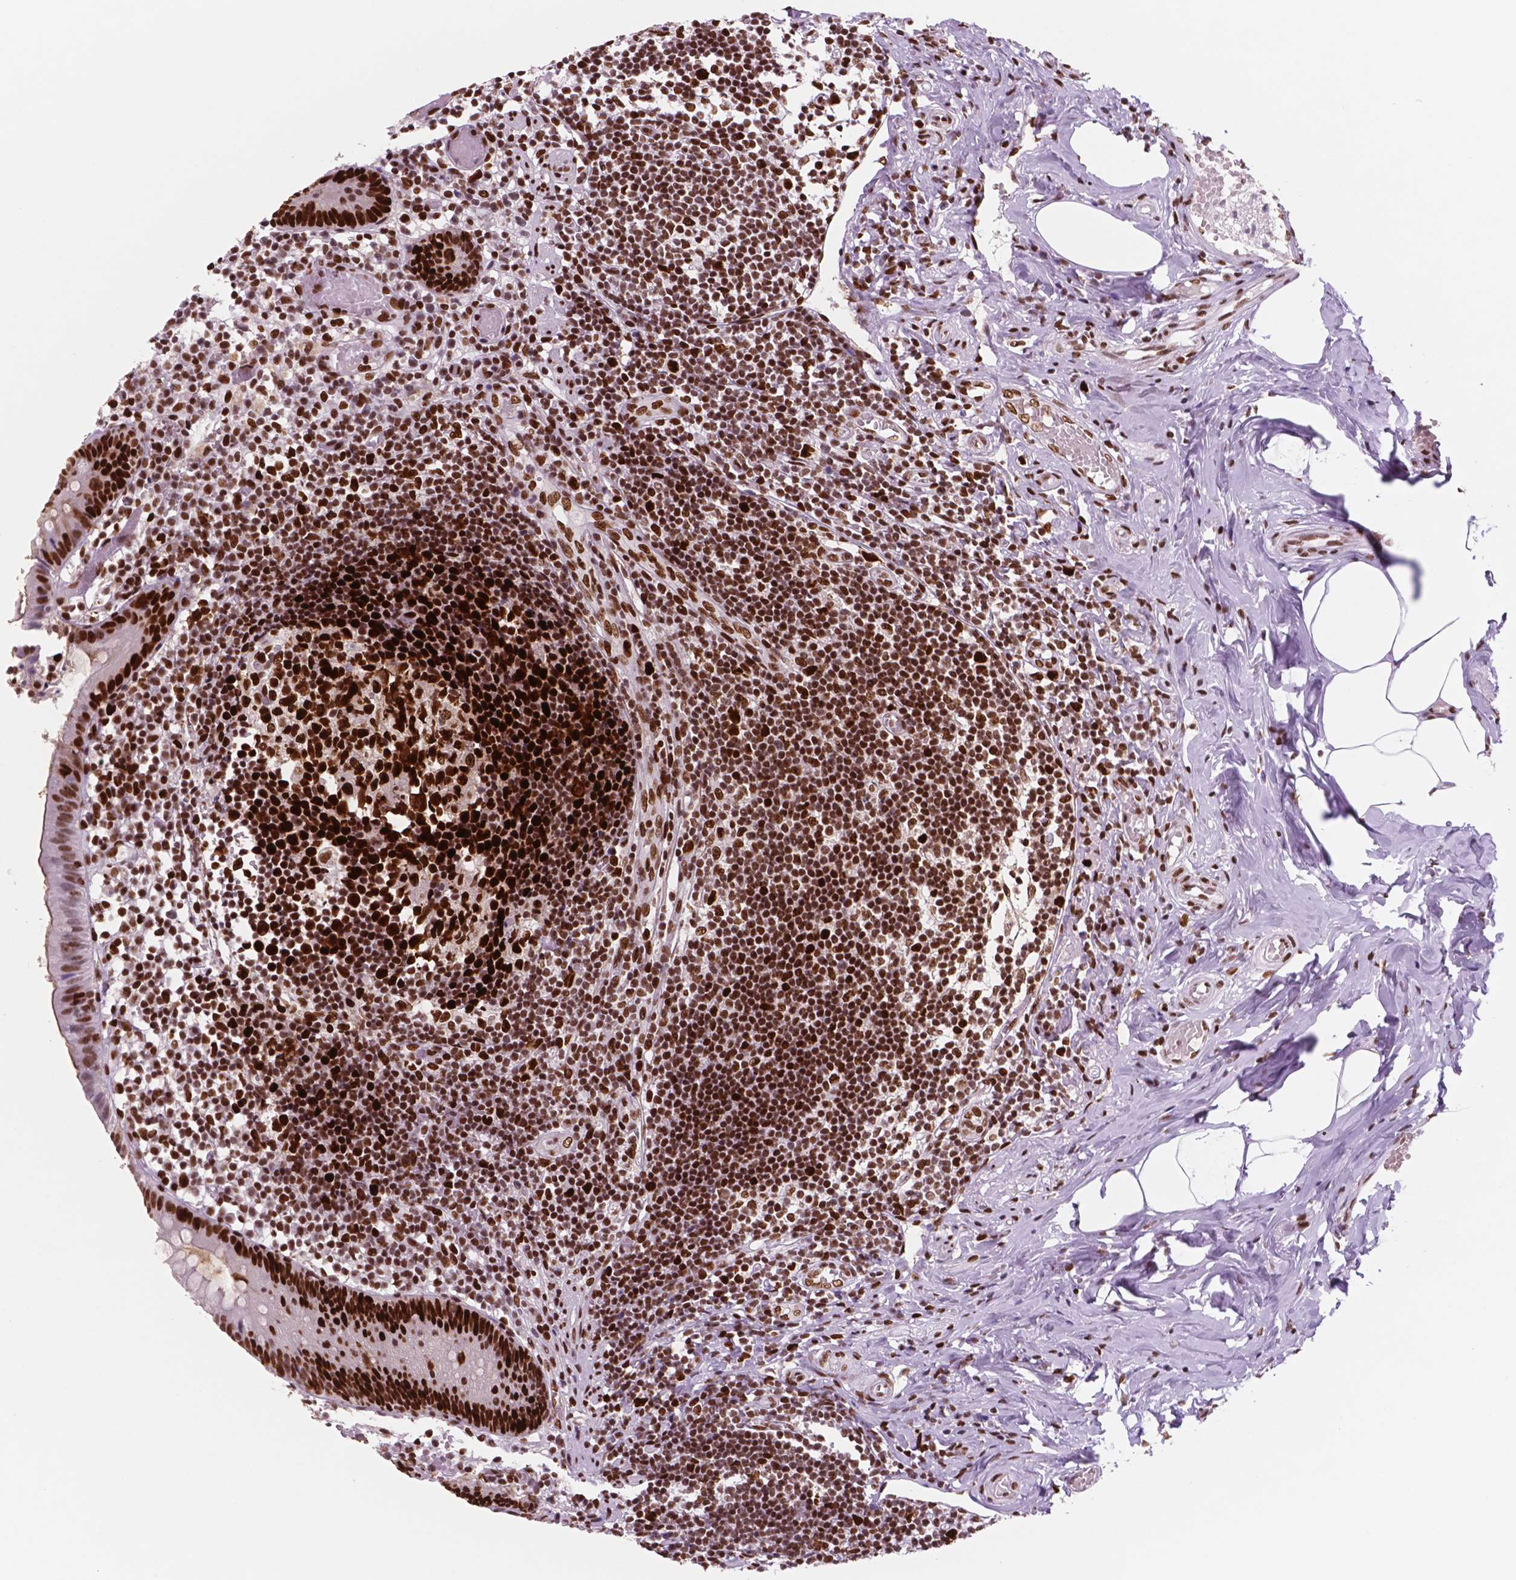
{"staining": {"intensity": "strong", "quantity": ">75%", "location": "nuclear"}, "tissue": "appendix", "cell_type": "Glandular cells", "image_type": "normal", "snomed": [{"axis": "morphology", "description": "Normal tissue, NOS"}, {"axis": "topography", "description": "Appendix"}], "caption": "Appendix stained for a protein shows strong nuclear positivity in glandular cells. The staining is performed using DAB (3,3'-diaminobenzidine) brown chromogen to label protein expression. The nuclei are counter-stained blue using hematoxylin.", "gene": "MSH6", "patient": {"sex": "female", "age": 32}}